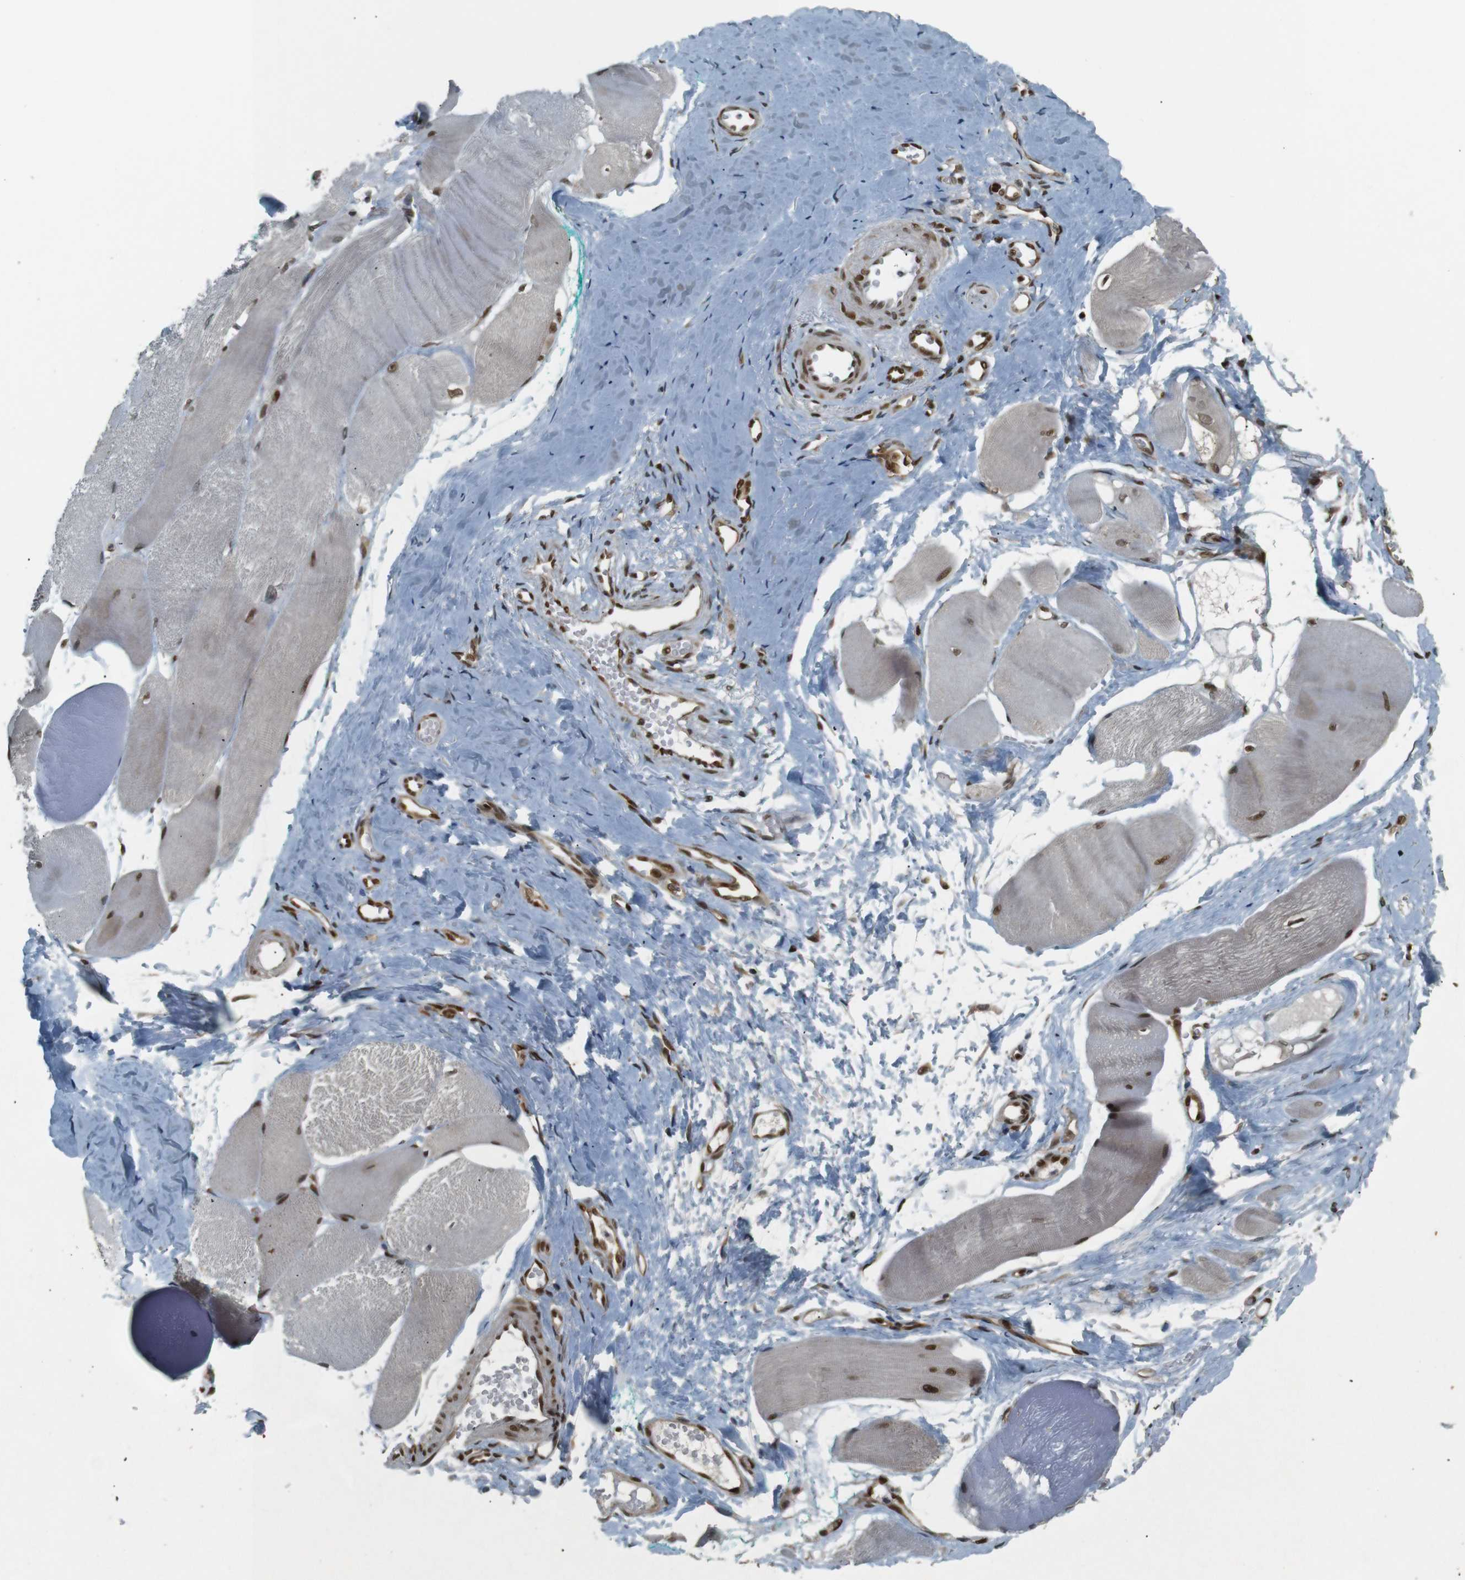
{"staining": {"intensity": "moderate", "quantity": ">75%", "location": "cytoplasmic/membranous,nuclear"}, "tissue": "skeletal muscle", "cell_type": "Myocytes", "image_type": "normal", "snomed": [{"axis": "morphology", "description": "Normal tissue, NOS"}, {"axis": "morphology", "description": "Squamous cell carcinoma, NOS"}, {"axis": "topography", "description": "Skeletal muscle"}], "caption": "DAB (3,3'-diaminobenzidine) immunohistochemical staining of benign skeletal muscle exhibits moderate cytoplasmic/membranous,nuclear protein expression in about >75% of myocytes. (DAB (3,3'-diaminobenzidine) = brown stain, brightfield microscopy at high magnification).", "gene": "NHEJ1", "patient": {"sex": "male", "age": 51}}